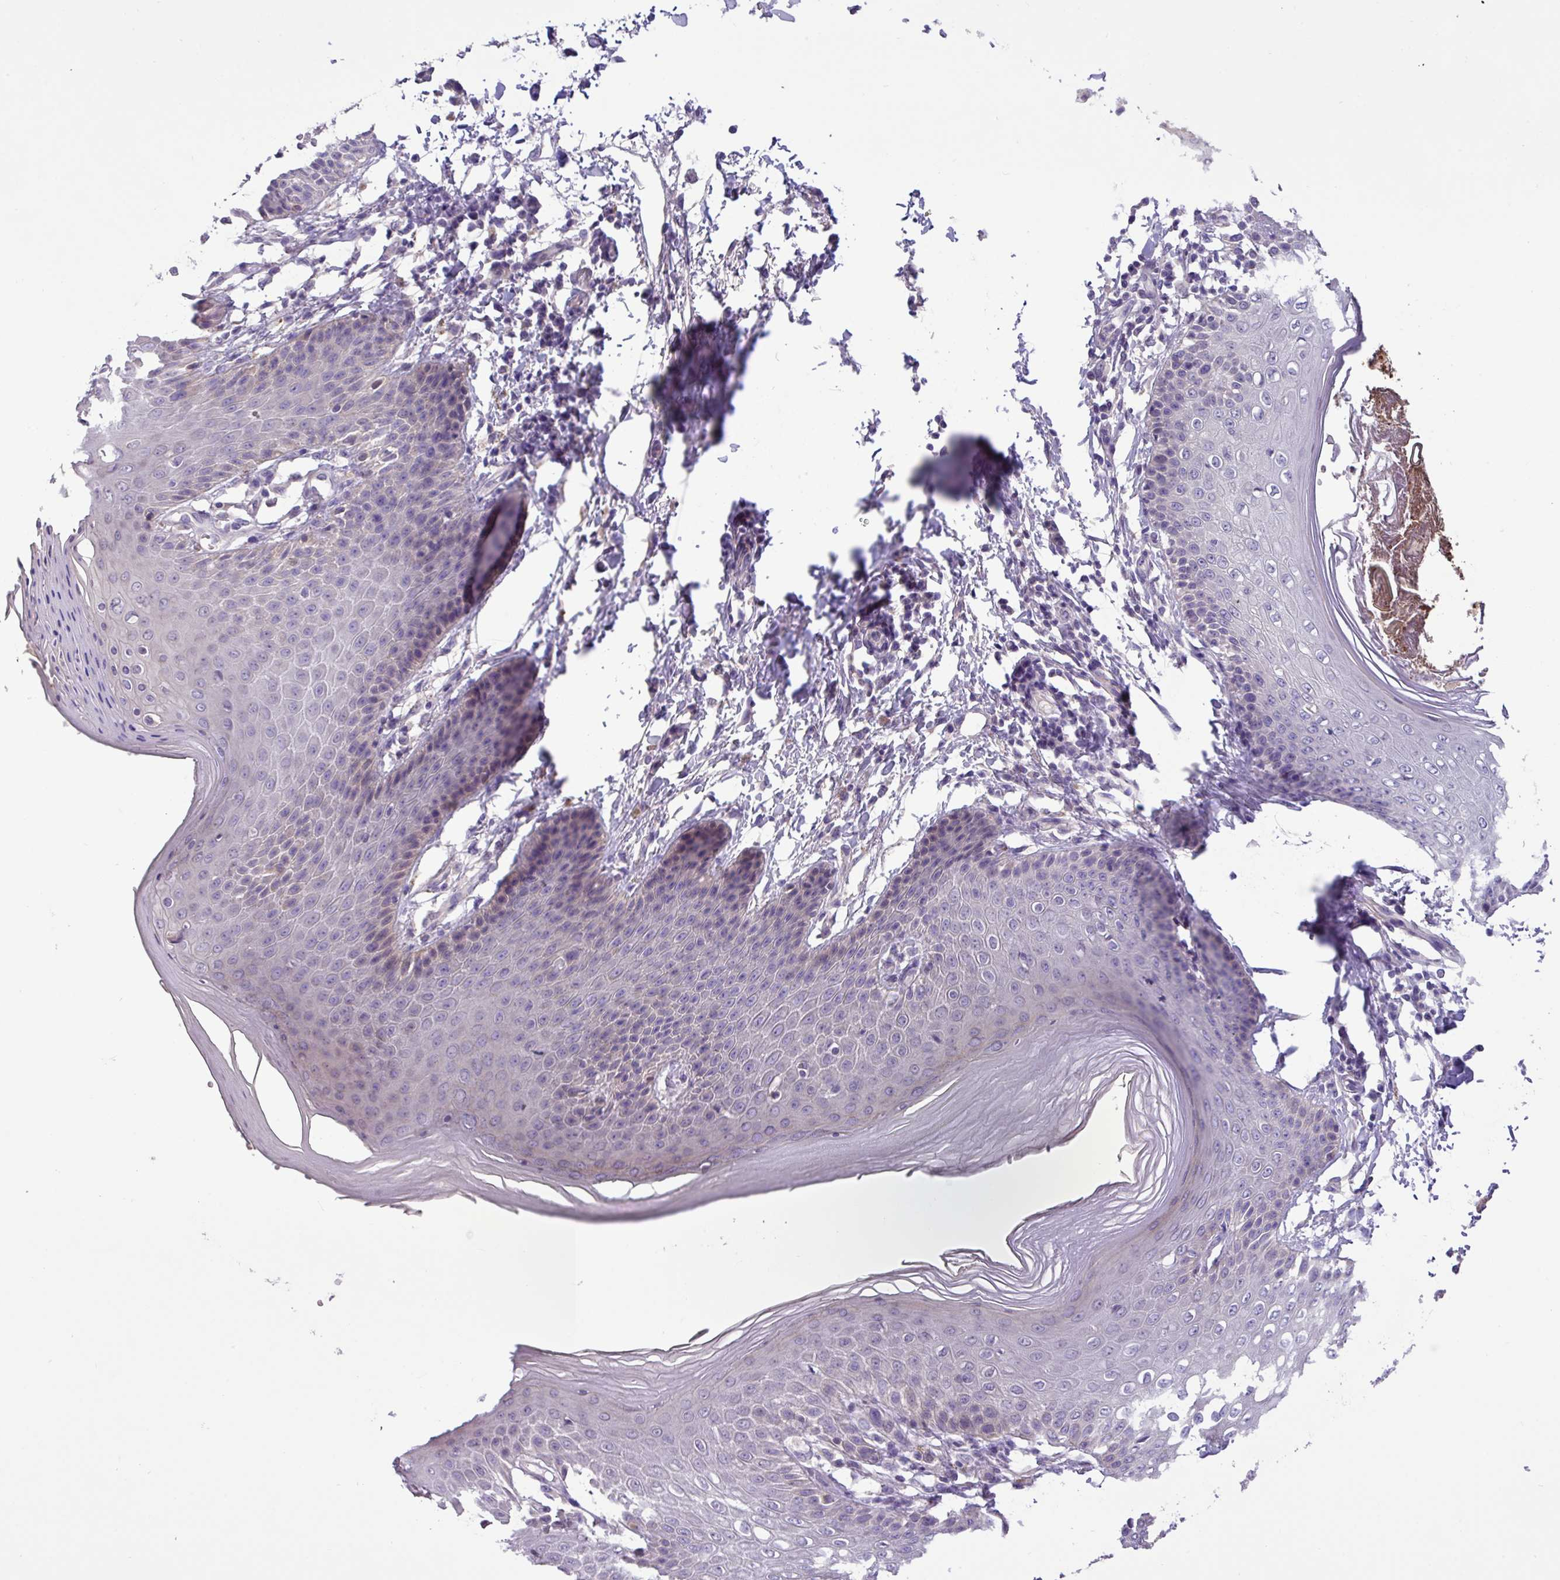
{"staining": {"intensity": "negative", "quantity": "none", "location": "none"}, "tissue": "skin", "cell_type": "Epidermal cells", "image_type": "normal", "snomed": [{"axis": "morphology", "description": "Normal tissue, NOS"}, {"axis": "topography", "description": "Peripheral nerve tissue"}], "caption": "Skin was stained to show a protein in brown. There is no significant expression in epidermal cells. Brightfield microscopy of immunohistochemistry (IHC) stained with DAB (3,3'-diaminobenzidine) (brown) and hematoxylin (blue), captured at high magnification.", "gene": "PAX8", "patient": {"sex": "male", "age": 51}}